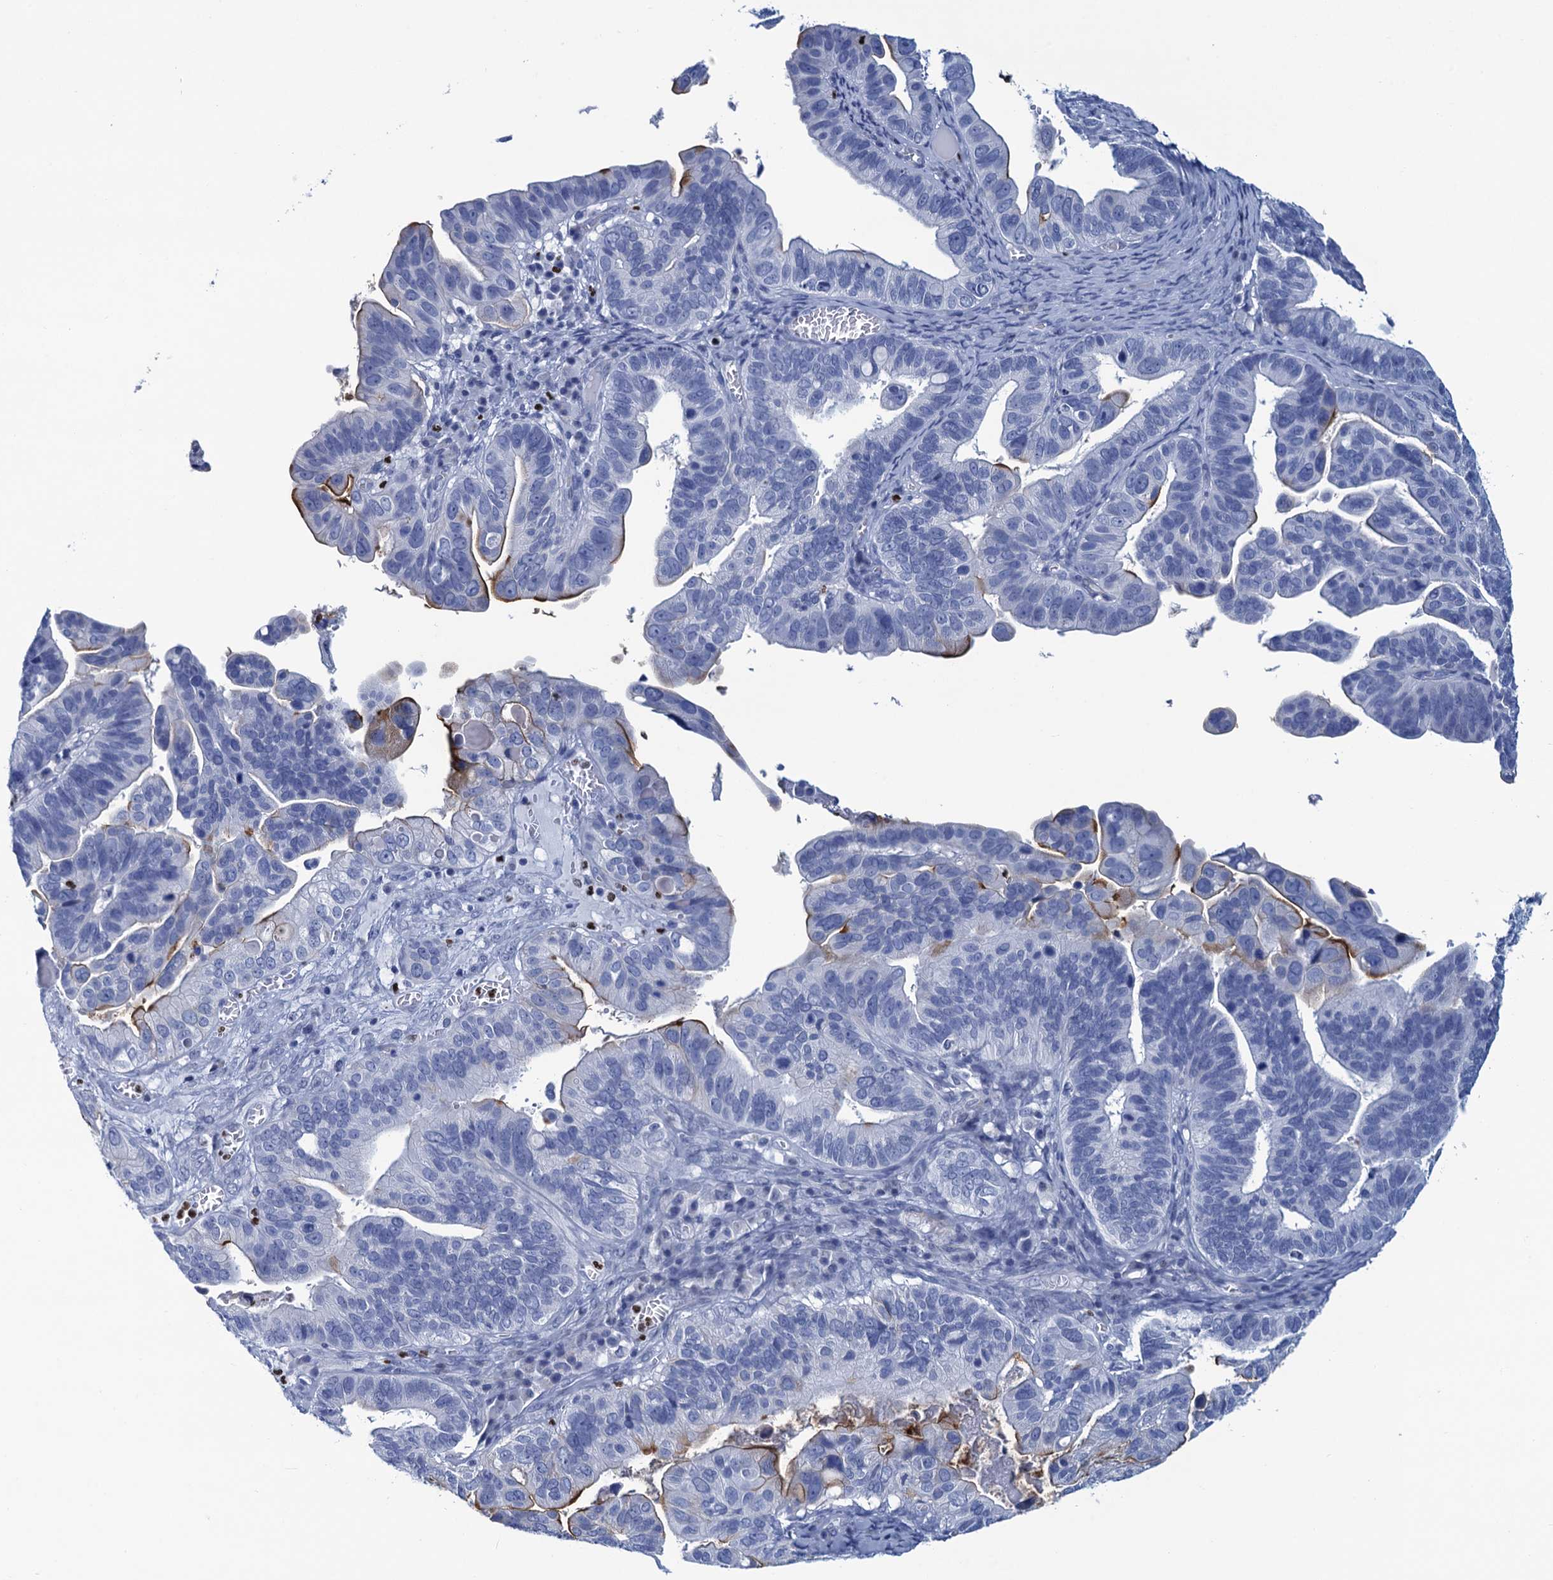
{"staining": {"intensity": "negative", "quantity": "none", "location": "none"}, "tissue": "ovarian cancer", "cell_type": "Tumor cells", "image_type": "cancer", "snomed": [{"axis": "morphology", "description": "Cystadenocarcinoma, serous, NOS"}, {"axis": "topography", "description": "Ovary"}], "caption": "Ovarian cancer stained for a protein using immunohistochemistry (IHC) displays no staining tumor cells.", "gene": "RHCG", "patient": {"sex": "female", "age": 56}}